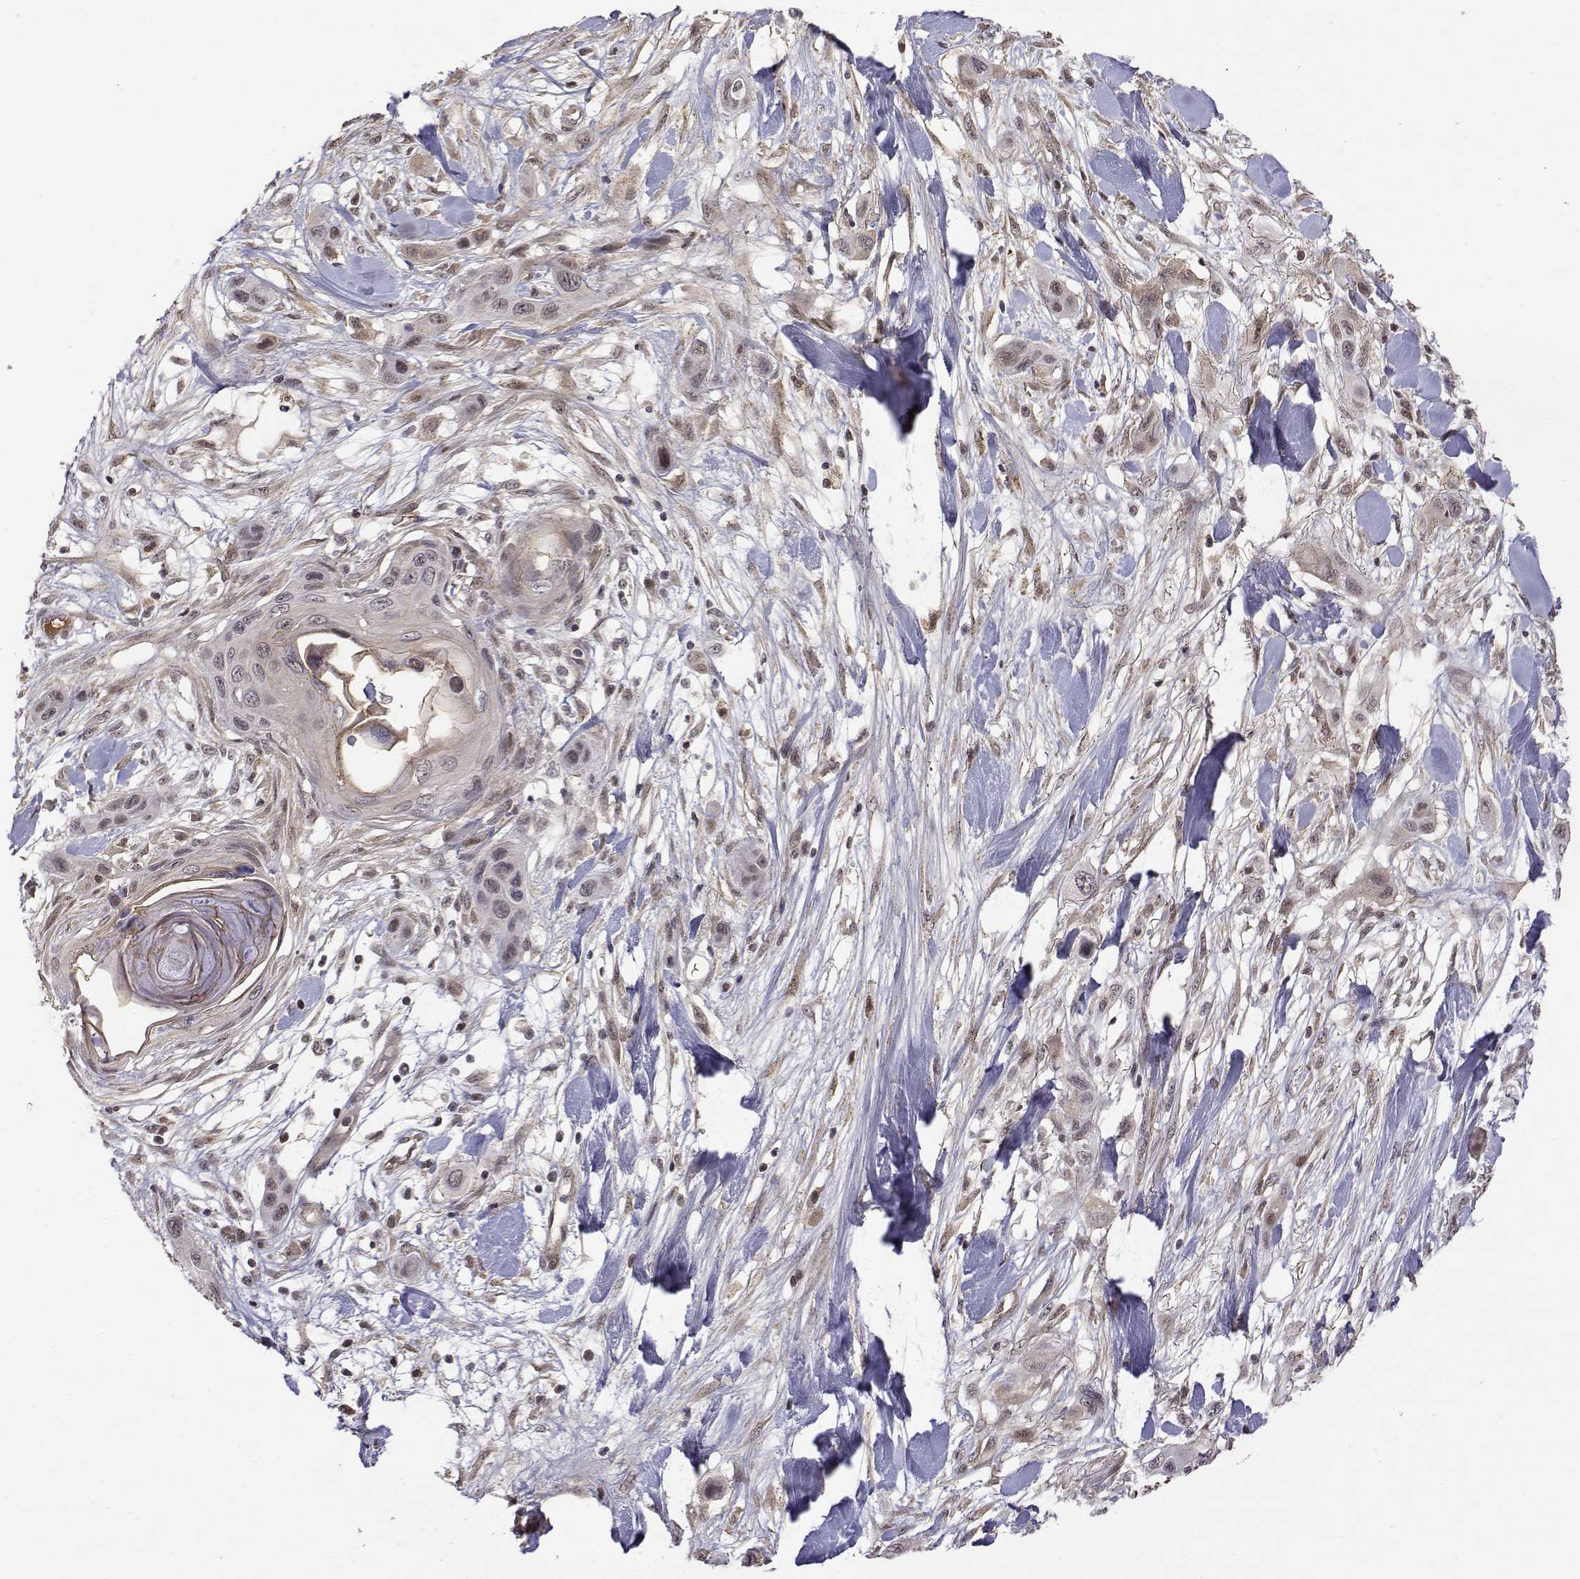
{"staining": {"intensity": "negative", "quantity": "none", "location": "none"}, "tissue": "skin cancer", "cell_type": "Tumor cells", "image_type": "cancer", "snomed": [{"axis": "morphology", "description": "Squamous cell carcinoma, NOS"}, {"axis": "topography", "description": "Skin"}], "caption": "This is an immunohistochemistry (IHC) micrograph of skin cancer. There is no positivity in tumor cells.", "gene": "ITGA7", "patient": {"sex": "male", "age": 79}}